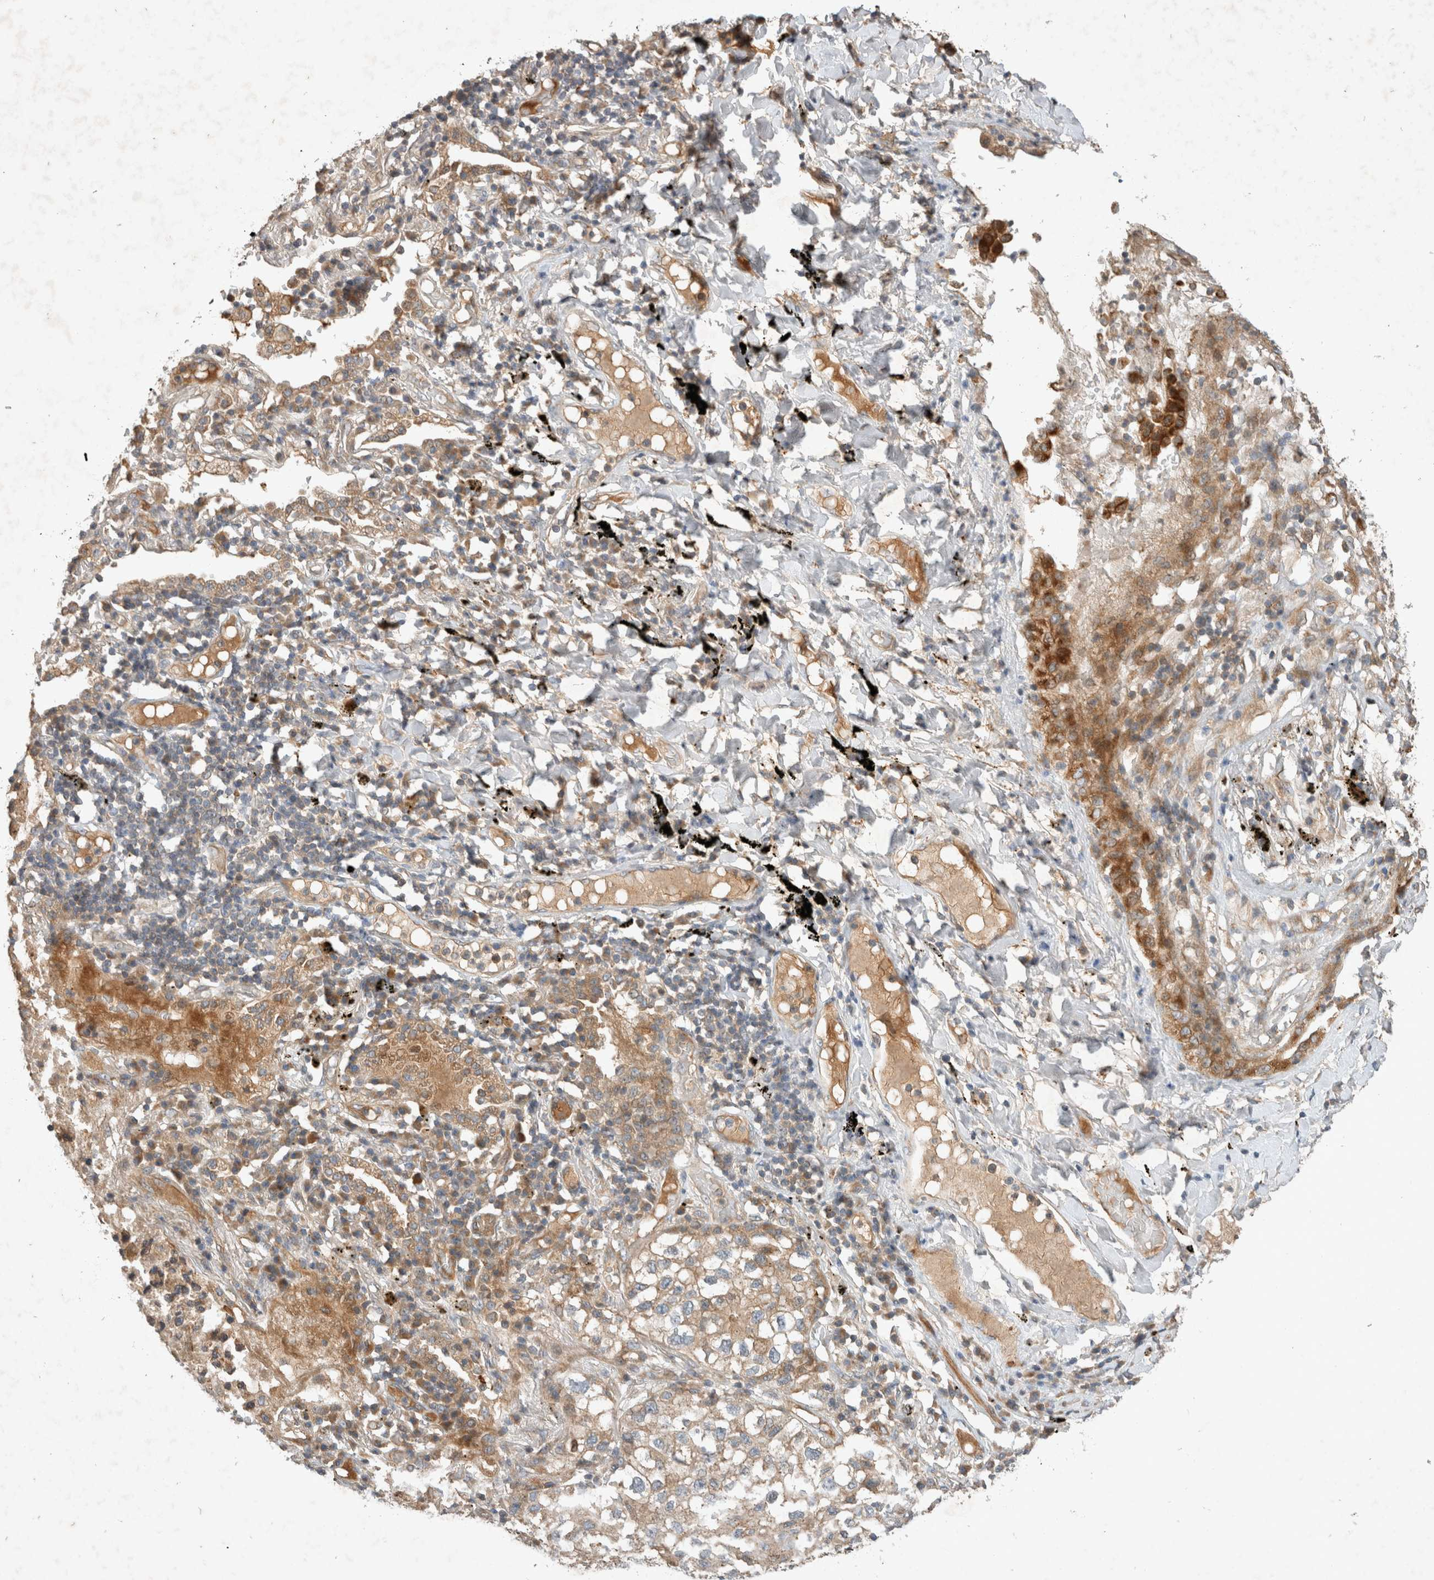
{"staining": {"intensity": "weak", "quantity": "25%-75%", "location": "cytoplasmic/membranous"}, "tissue": "lung cancer", "cell_type": "Tumor cells", "image_type": "cancer", "snomed": [{"axis": "morphology", "description": "Adenocarcinoma, NOS"}, {"axis": "topography", "description": "Lung"}], "caption": "Lung adenocarcinoma stained for a protein (brown) reveals weak cytoplasmic/membranous positive staining in about 25%-75% of tumor cells.", "gene": "ARMC9", "patient": {"sex": "male", "age": 63}}